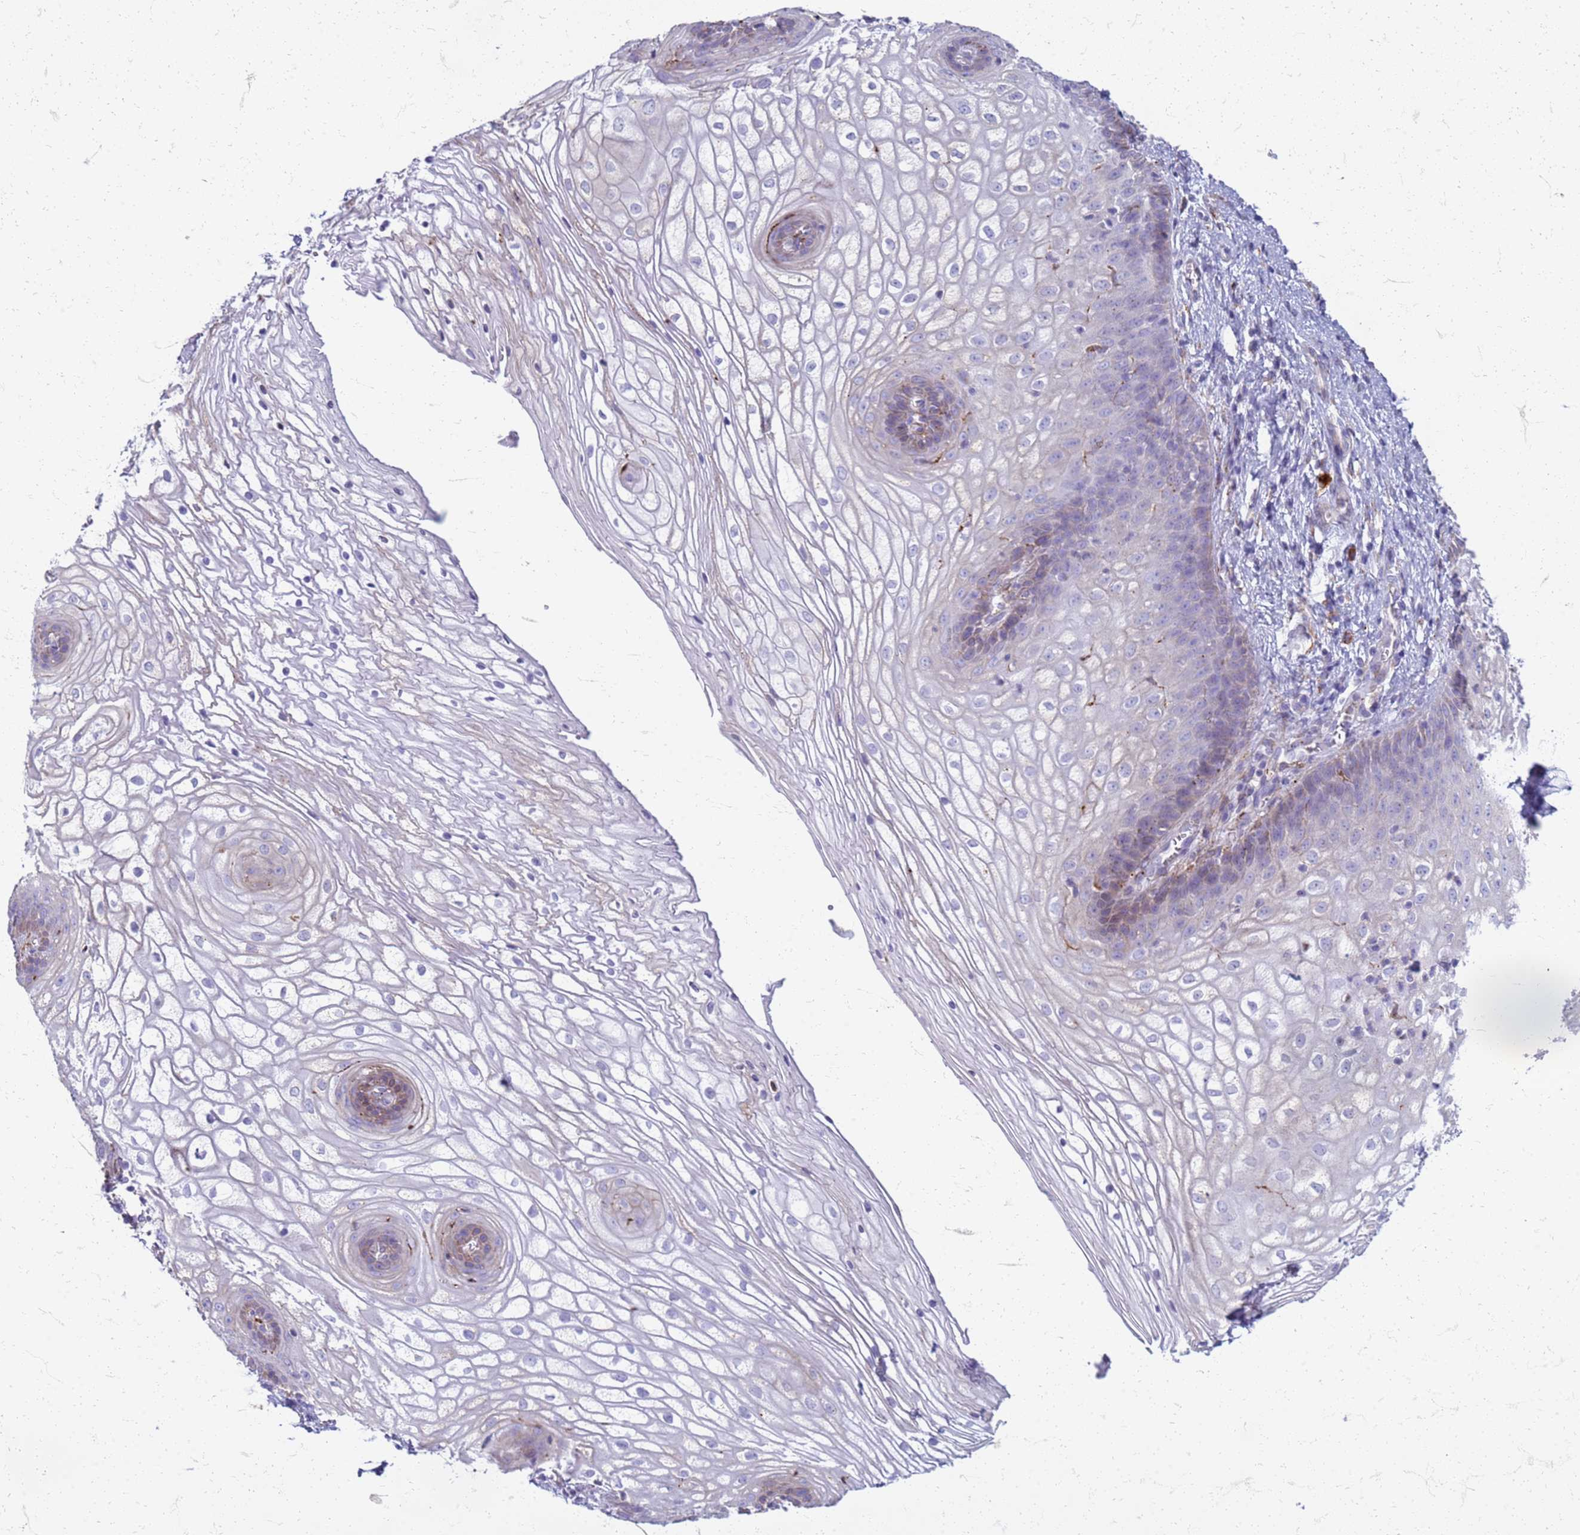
{"staining": {"intensity": "weak", "quantity": "<25%", "location": "cytoplasmic/membranous"}, "tissue": "vagina", "cell_type": "Squamous epithelial cells", "image_type": "normal", "snomed": [{"axis": "morphology", "description": "Normal tissue, NOS"}, {"axis": "topography", "description": "Vagina"}], "caption": "Human vagina stained for a protein using IHC reveals no staining in squamous epithelial cells.", "gene": "PDK3", "patient": {"sex": "female", "age": 34}}